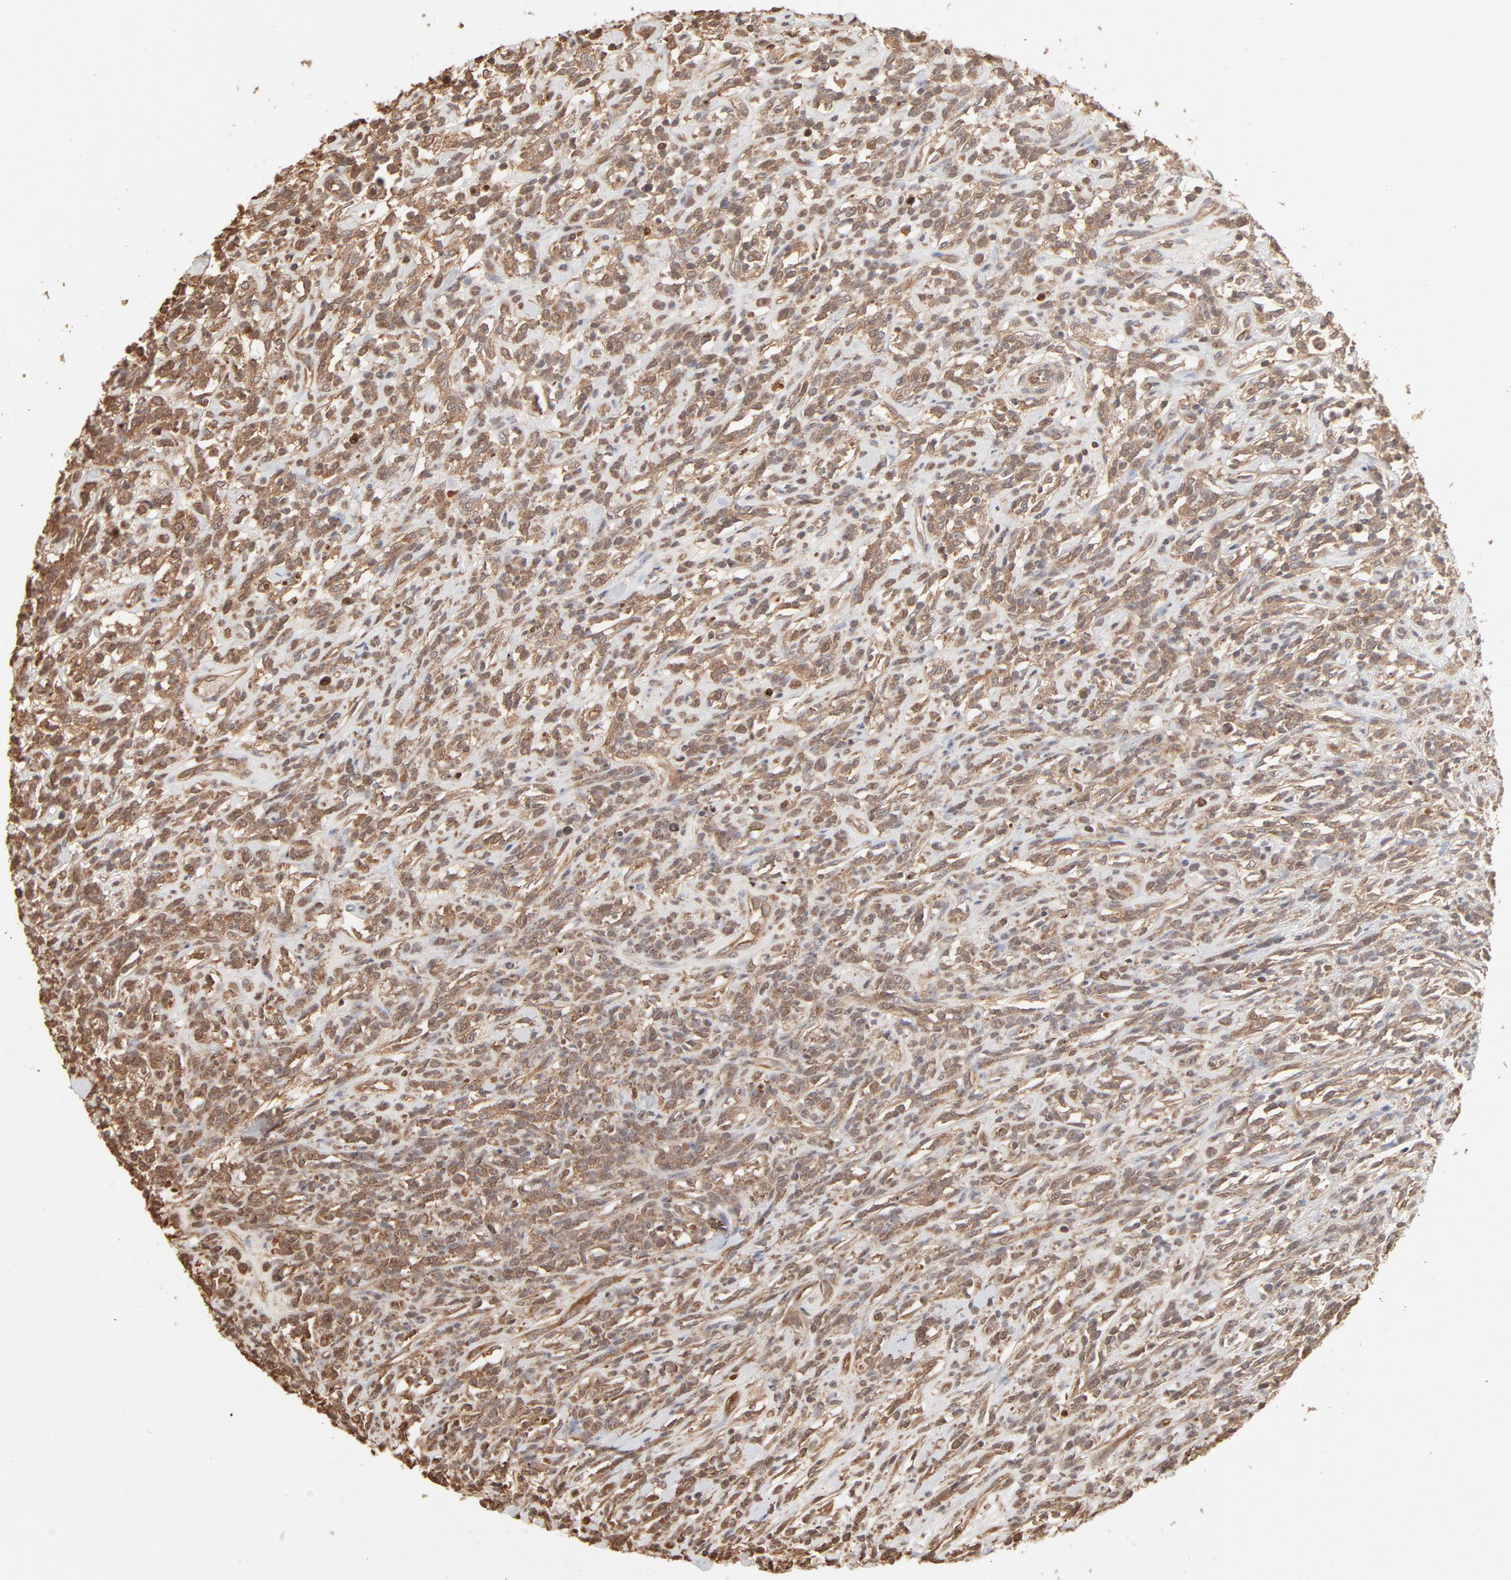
{"staining": {"intensity": "moderate", "quantity": ">75%", "location": "cytoplasmic/membranous"}, "tissue": "lymphoma", "cell_type": "Tumor cells", "image_type": "cancer", "snomed": [{"axis": "morphology", "description": "Malignant lymphoma, non-Hodgkin's type, High grade"}, {"axis": "topography", "description": "Lymph node"}], "caption": "Moderate cytoplasmic/membranous staining is identified in approximately >75% of tumor cells in lymphoma. (Stains: DAB (3,3'-diaminobenzidine) in brown, nuclei in blue, Microscopy: brightfield microscopy at high magnification).", "gene": "PPP2CA", "patient": {"sex": "female", "age": 73}}